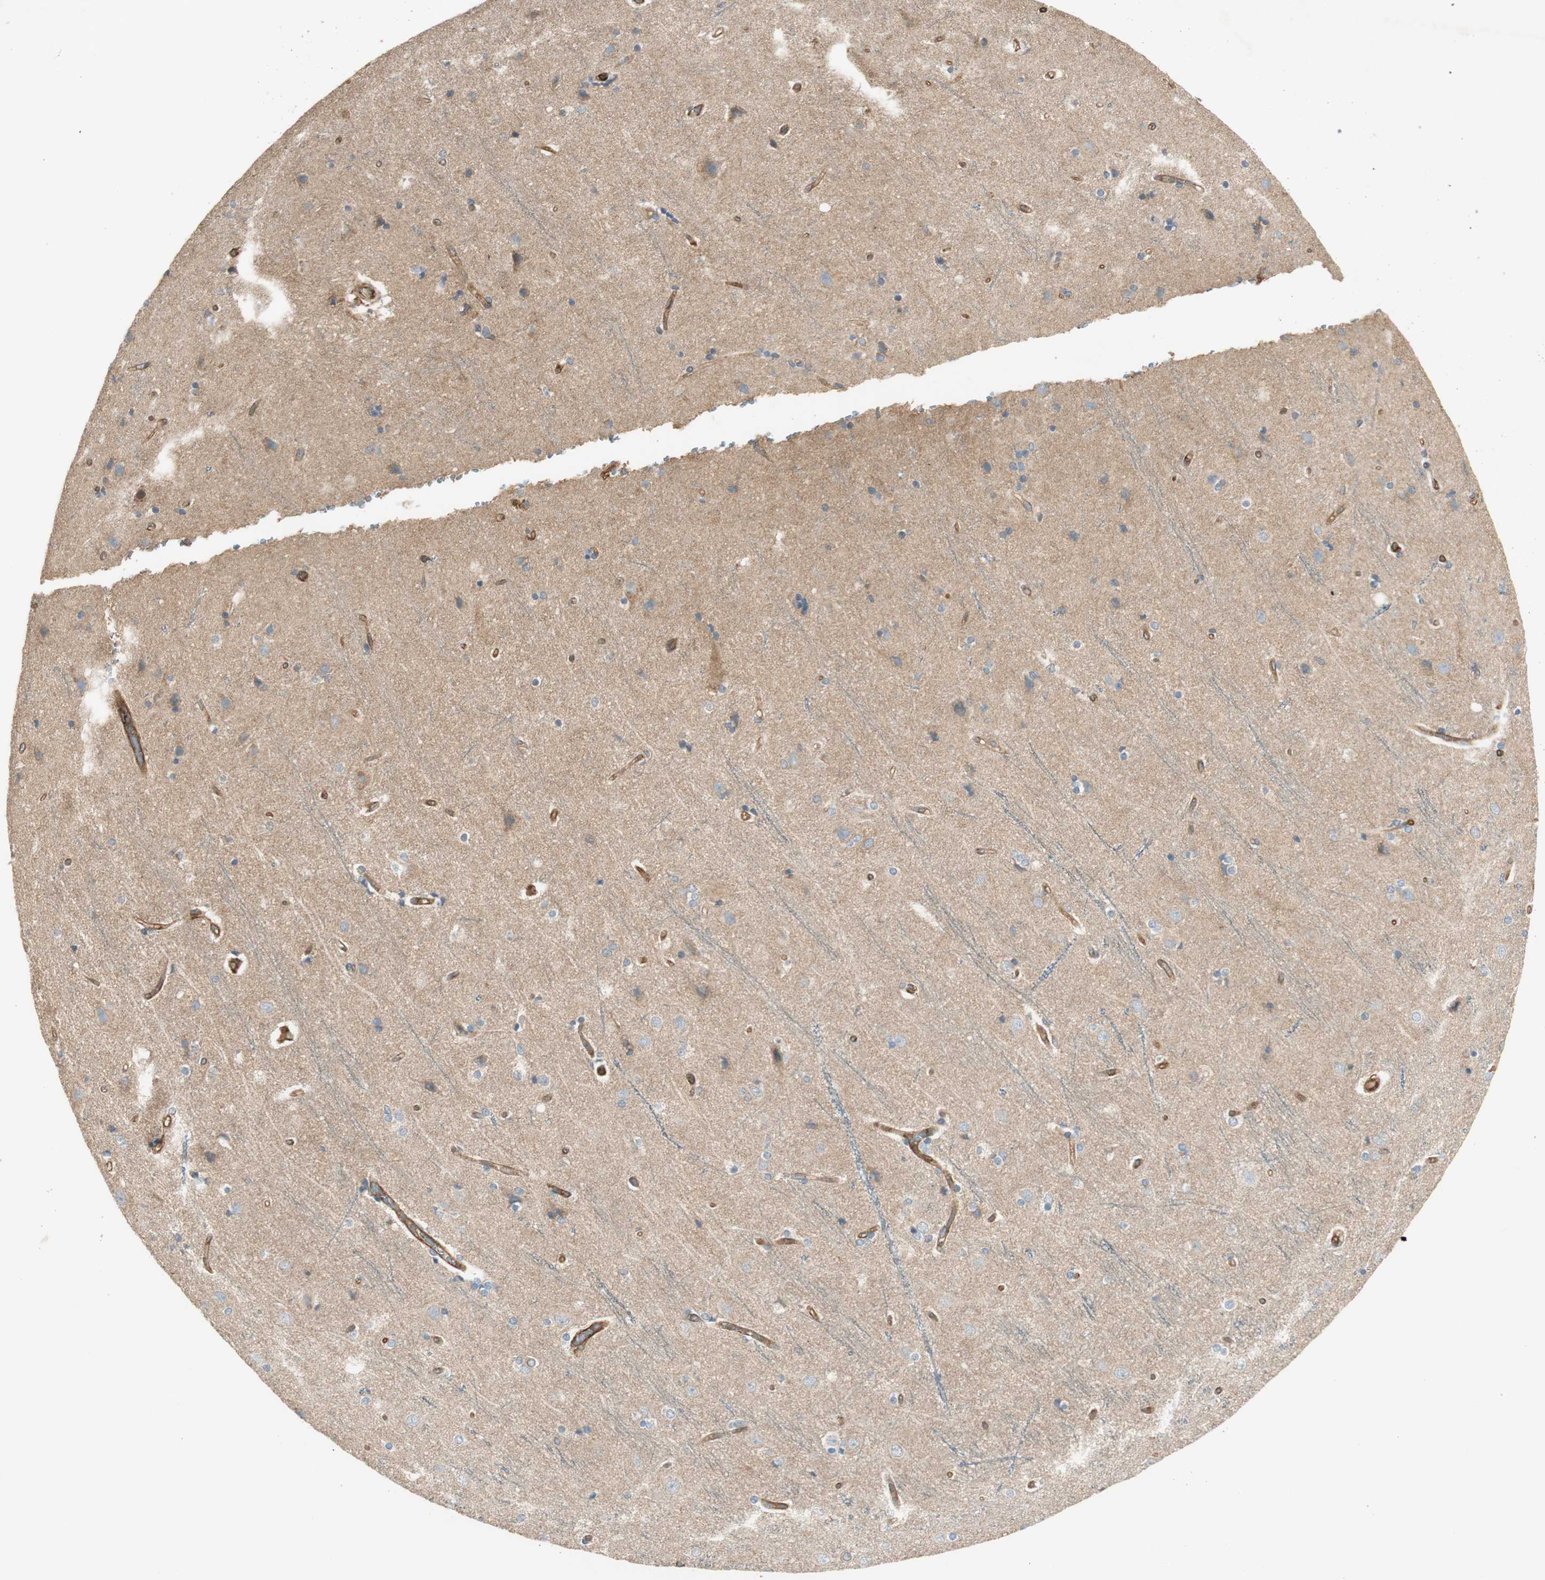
{"staining": {"intensity": "moderate", "quantity": ">75%", "location": "cytoplasmic/membranous"}, "tissue": "cerebral cortex", "cell_type": "Endothelial cells", "image_type": "normal", "snomed": [{"axis": "morphology", "description": "Normal tissue, NOS"}, {"axis": "topography", "description": "Cerebral cortex"}], "caption": "The histopathology image demonstrates immunohistochemical staining of normal cerebral cortex. There is moderate cytoplasmic/membranous expression is seen in about >75% of endothelial cells.", "gene": "BTN3A3", "patient": {"sex": "female", "age": 54}}